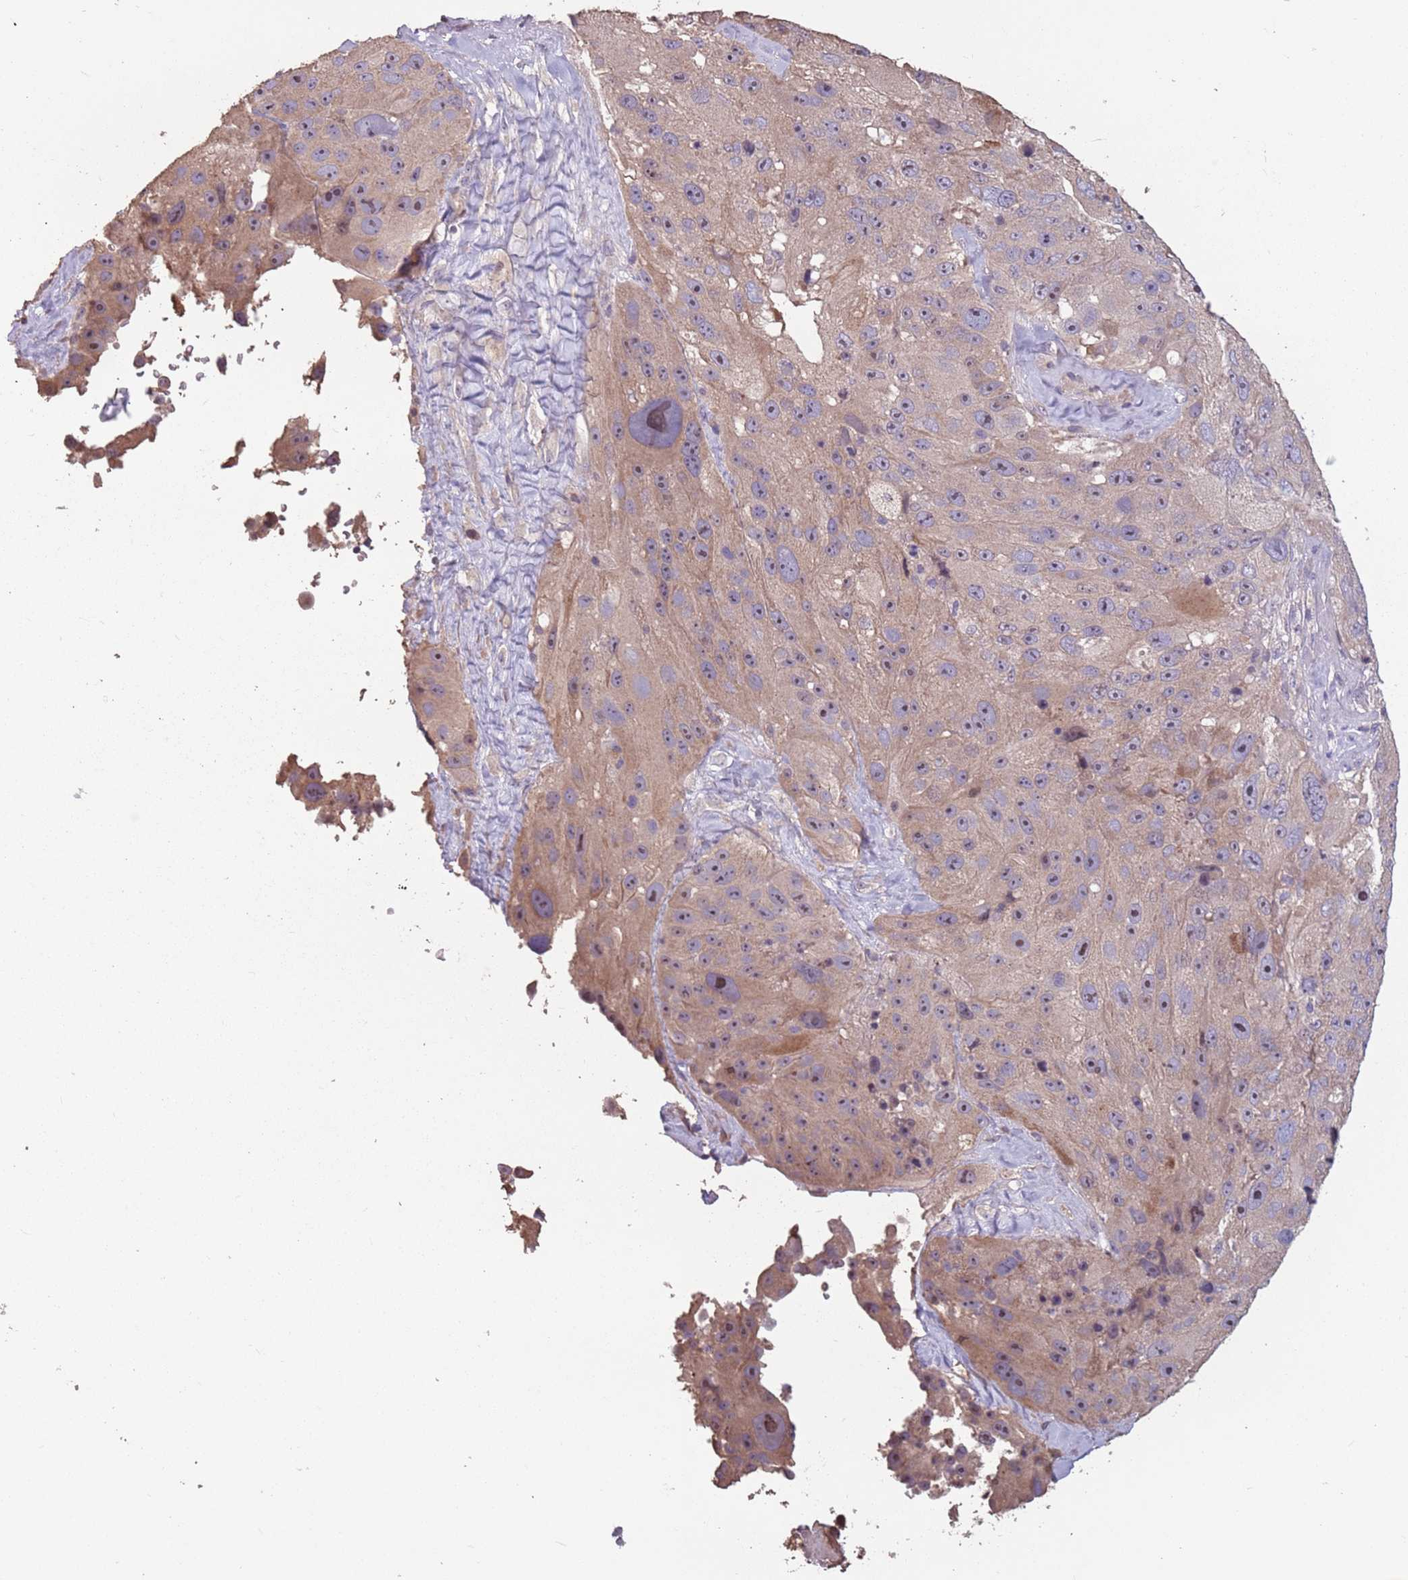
{"staining": {"intensity": "weak", "quantity": "25%-75%", "location": "cytoplasmic/membranous"}, "tissue": "melanoma", "cell_type": "Tumor cells", "image_type": "cancer", "snomed": [{"axis": "morphology", "description": "Malignant melanoma, Metastatic site"}, {"axis": "topography", "description": "Lymph node"}], "caption": "Tumor cells reveal low levels of weak cytoplasmic/membranous staining in approximately 25%-75% of cells in melanoma.", "gene": "MBD3L1", "patient": {"sex": "male", "age": 62}}